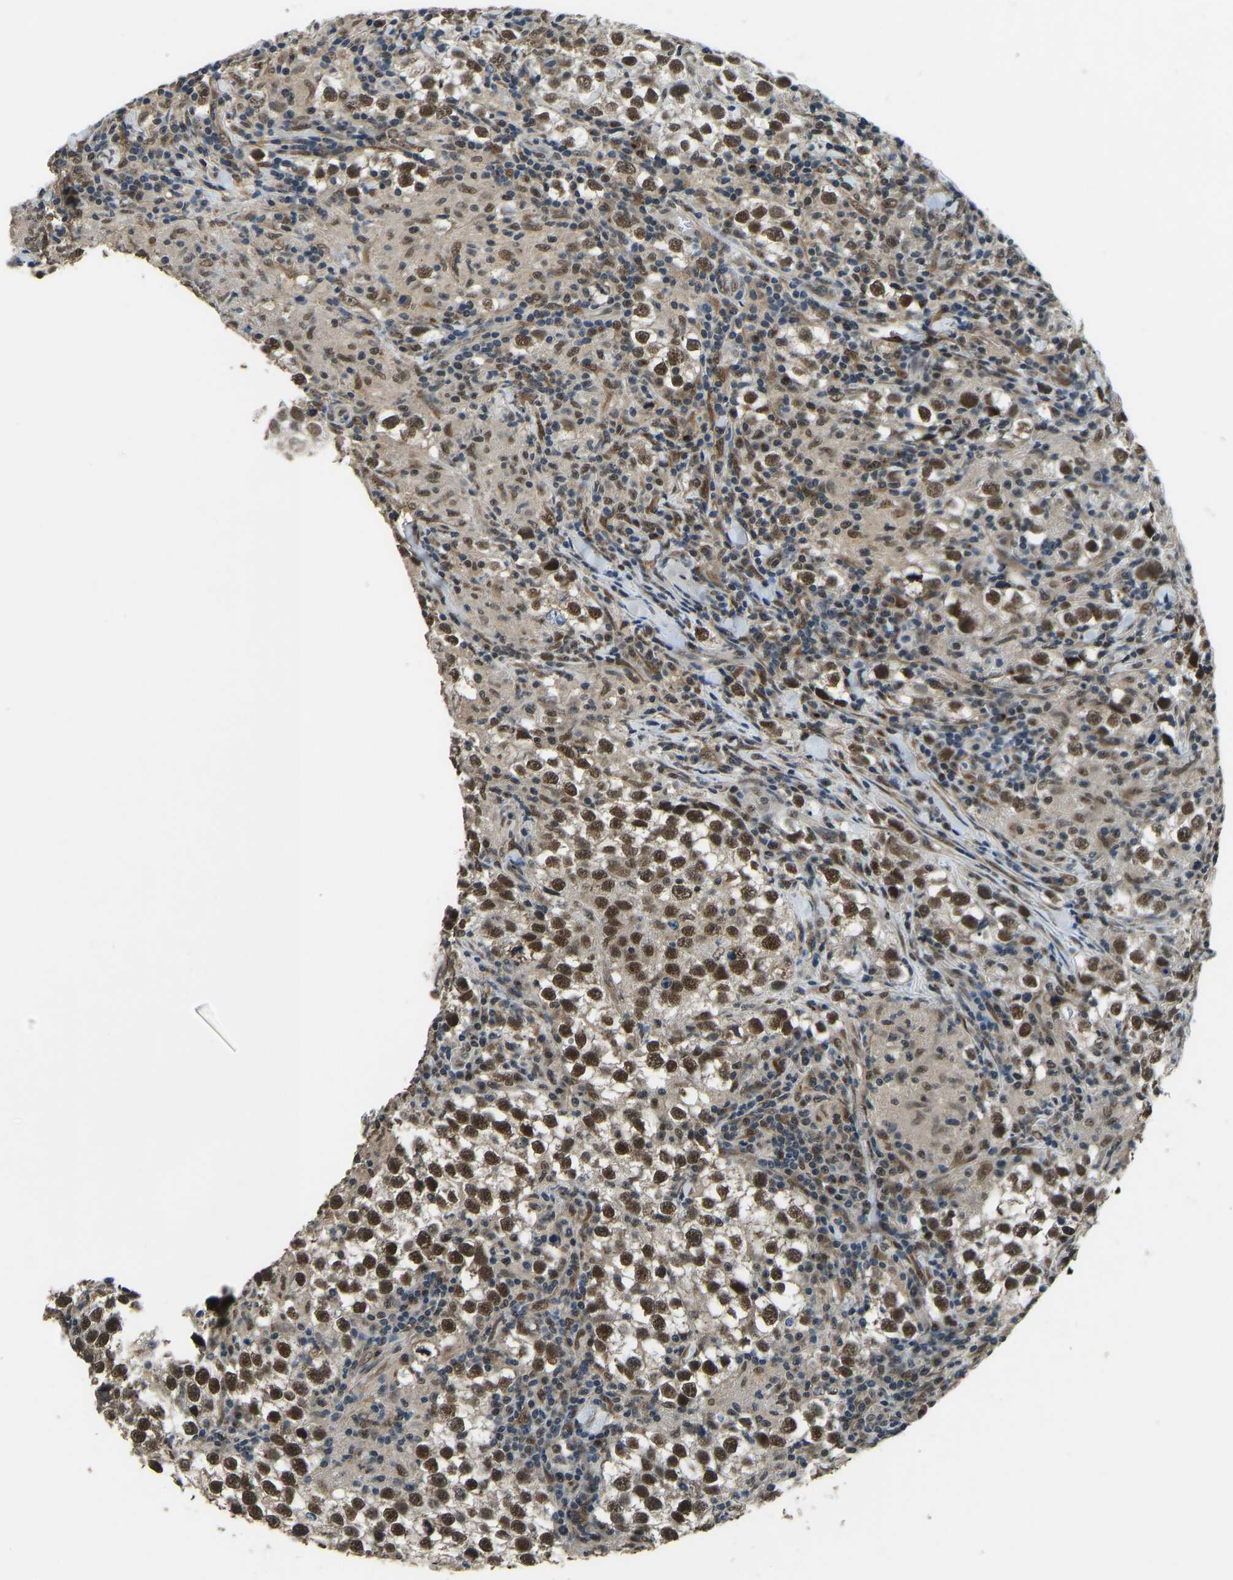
{"staining": {"intensity": "strong", "quantity": ">75%", "location": "nuclear"}, "tissue": "testis cancer", "cell_type": "Tumor cells", "image_type": "cancer", "snomed": [{"axis": "morphology", "description": "Seminoma, NOS"}, {"axis": "morphology", "description": "Carcinoma, Embryonal, NOS"}, {"axis": "topography", "description": "Testis"}], "caption": "A brown stain labels strong nuclear positivity of a protein in seminoma (testis) tumor cells.", "gene": "TOX4", "patient": {"sex": "male", "age": 36}}